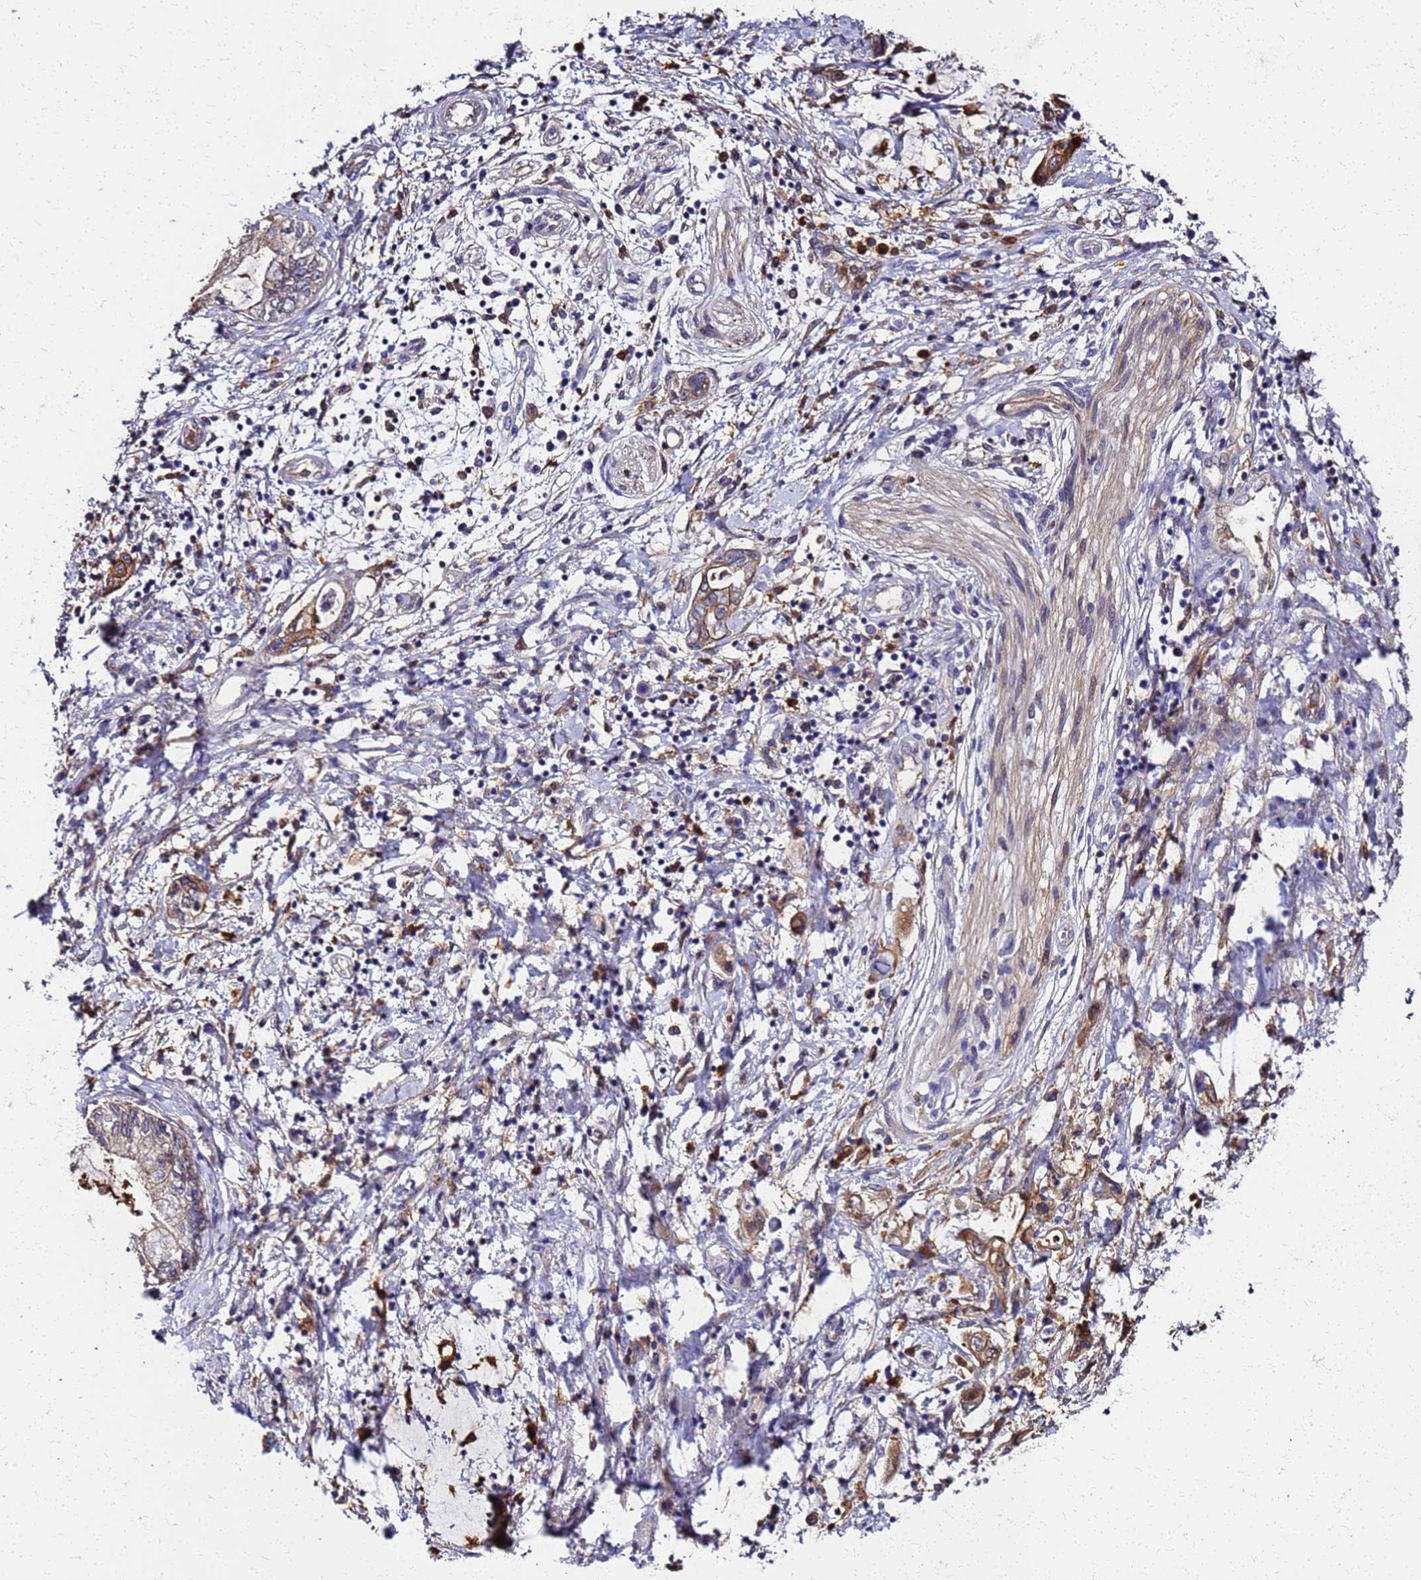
{"staining": {"intensity": "strong", "quantity": "25%-75%", "location": "cytoplasmic/membranous"}, "tissue": "pancreatic cancer", "cell_type": "Tumor cells", "image_type": "cancer", "snomed": [{"axis": "morphology", "description": "Adenocarcinoma, NOS"}, {"axis": "topography", "description": "Pancreas"}], "caption": "IHC histopathology image of human pancreatic cancer (adenocarcinoma) stained for a protein (brown), which demonstrates high levels of strong cytoplasmic/membranous positivity in about 25%-75% of tumor cells.", "gene": "S100A11", "patient": {"sex": "female", "age": 73}}